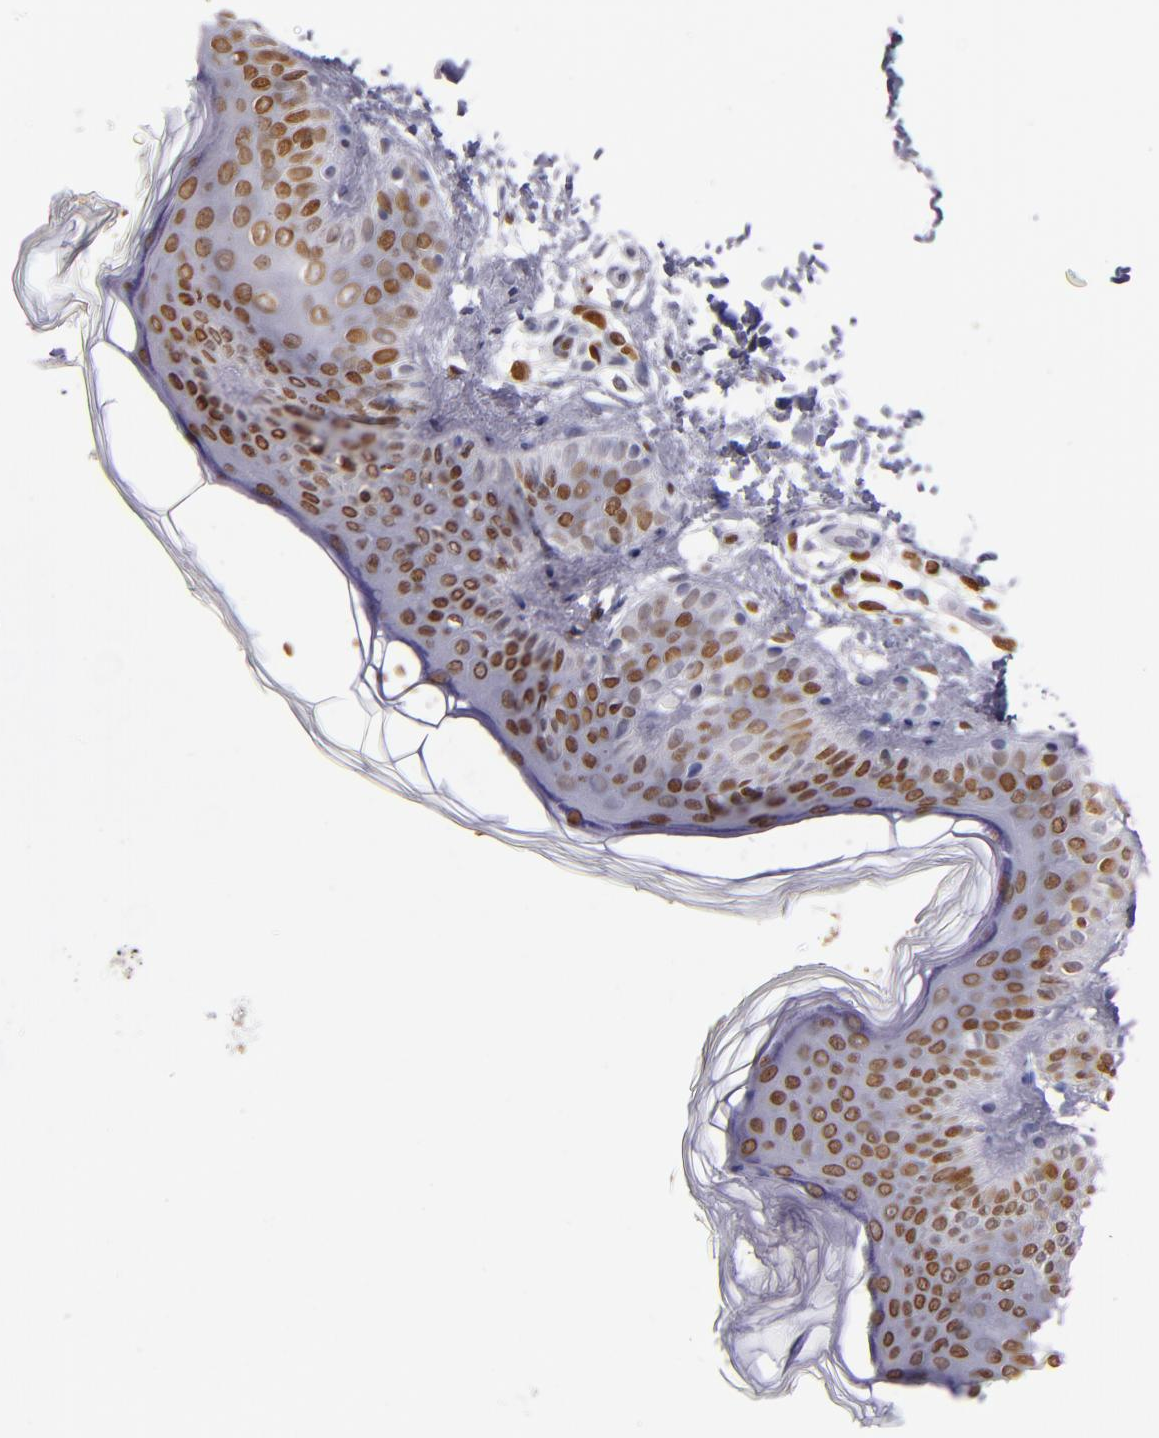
{"staining": {"intensity": "negative", "quantity": "none", "location": "none"}, "tissue": "skin", "cell_type": "Fibroblasts", "image_type": "normal", "snomed": [{"axis": "morphology", "description": "Normal tissue, NOS"}, {"axis": "topography", "description": "Skin"}], "caption": "Immunohistochemistry (IHC) photomicrograph of unremarkable skin: human skin stained with DAB (3,3'-diaminobenzidine) displays no significant protein staining in fibroblasts. The staining is performed using DAB (3,3'-diaminobenzidine) brown chromogen with nuclei counter-stained in using hematoxylin.", "gene": "CDKL5", "patient": {"sex": "female", "age": 4}}